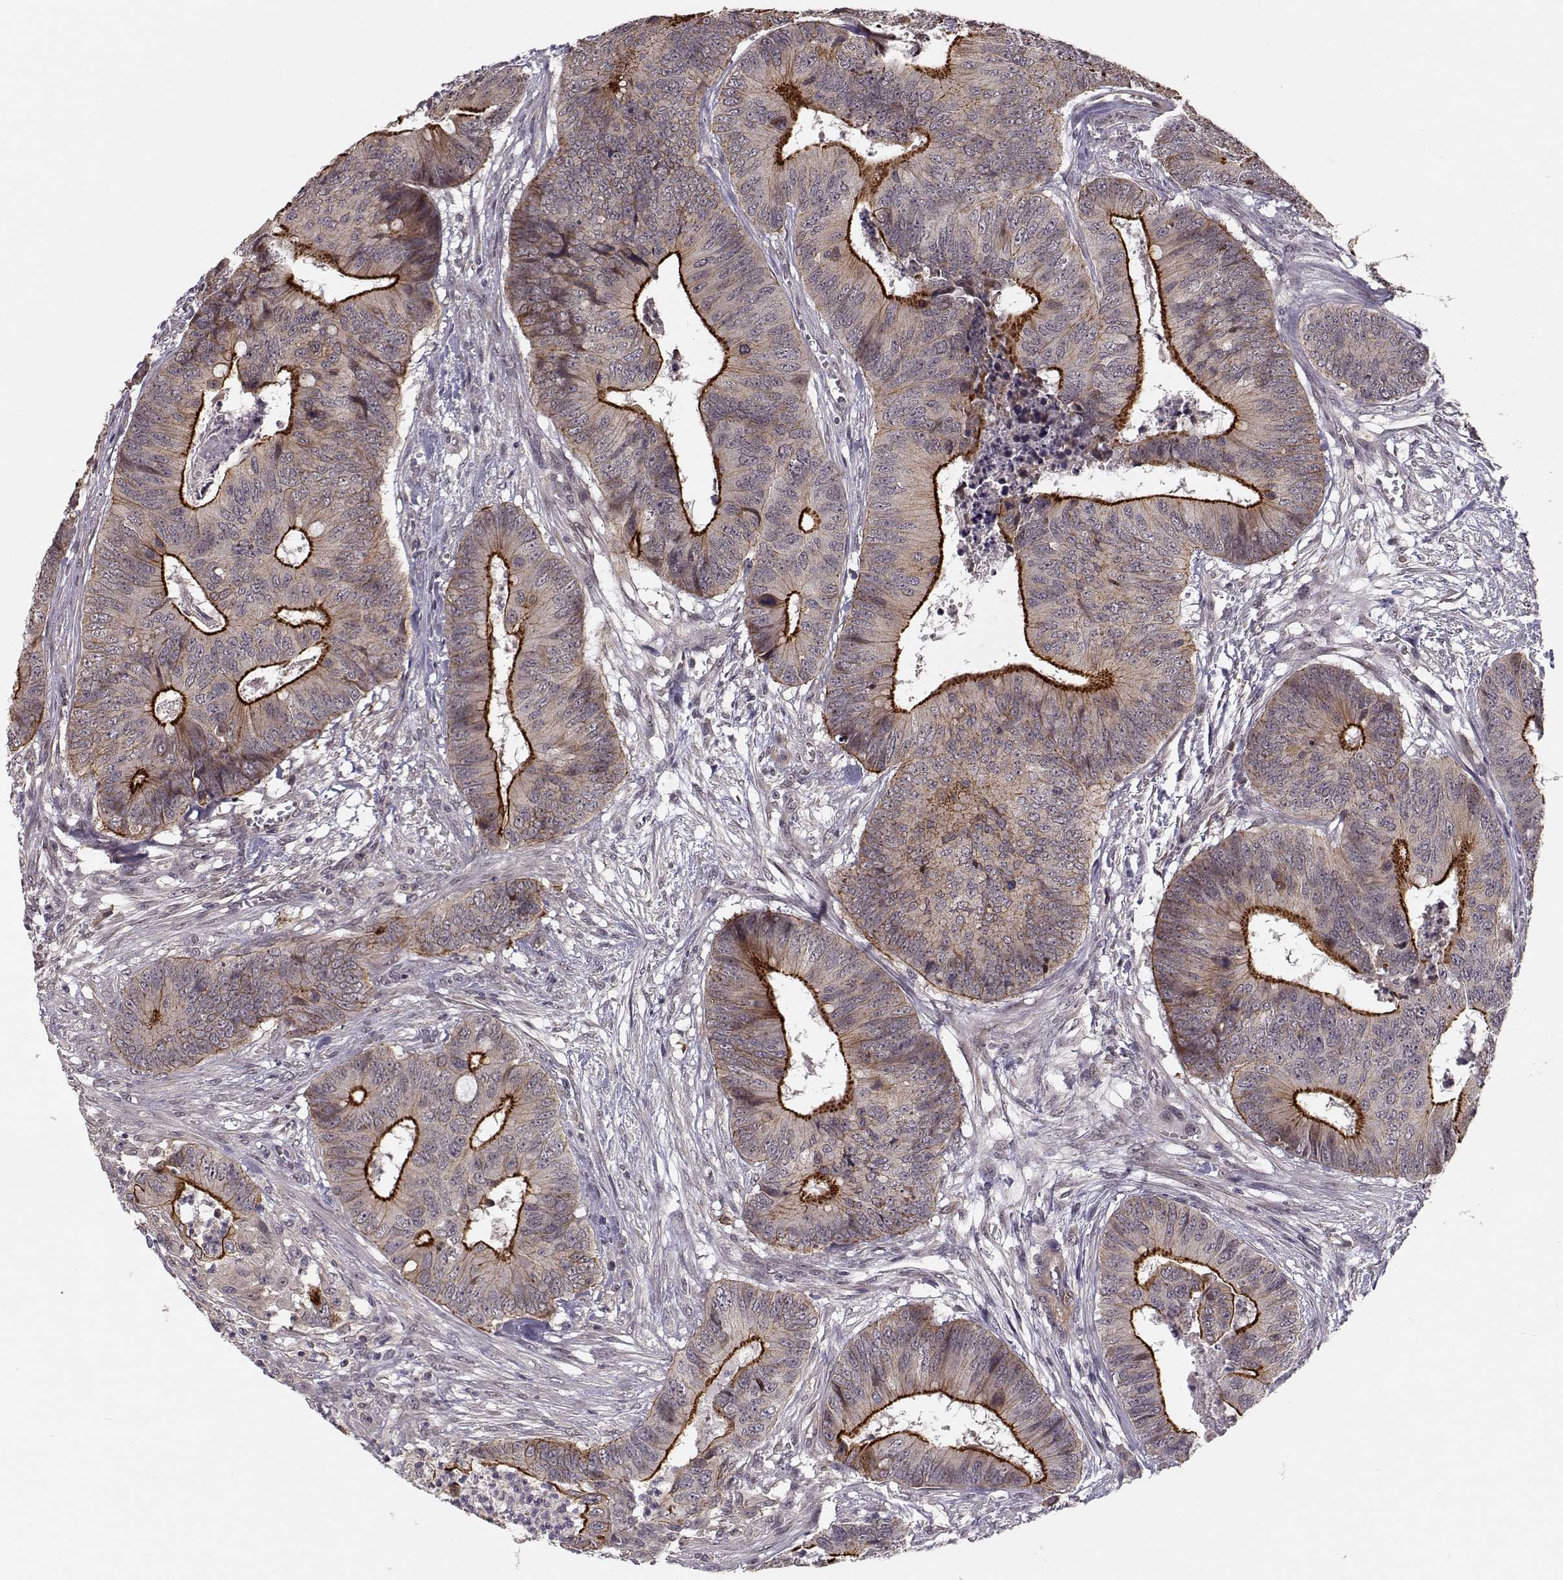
{"staining": {"intensity": "strong", "quantity": "<25%", "location": "cytoplasmic/membranous"}, "tissue": "colorectal cancer", "cell_type": "Tumor cells", "image_type": "cancer", "snomed": [{"axis": "morphology", "description": "Adenocarcinoma, NOS"}, {"axis": "topography", "description": "Colon"}], "caption": "Immunohistochemistry (IHC) photomicrograph of neoplastic tissue: human adenocarcinoma (colorectal) stained using immunohistochemistry (IHC) reveals medium levels of strong protein expression localized specifically in the cytoplasmic/membranous of tumor cells, appearing as a cytoplasmic/membranous brown color.", "gene": "PLEKHG3", "patient": {"sex": "male", "age": 84}}